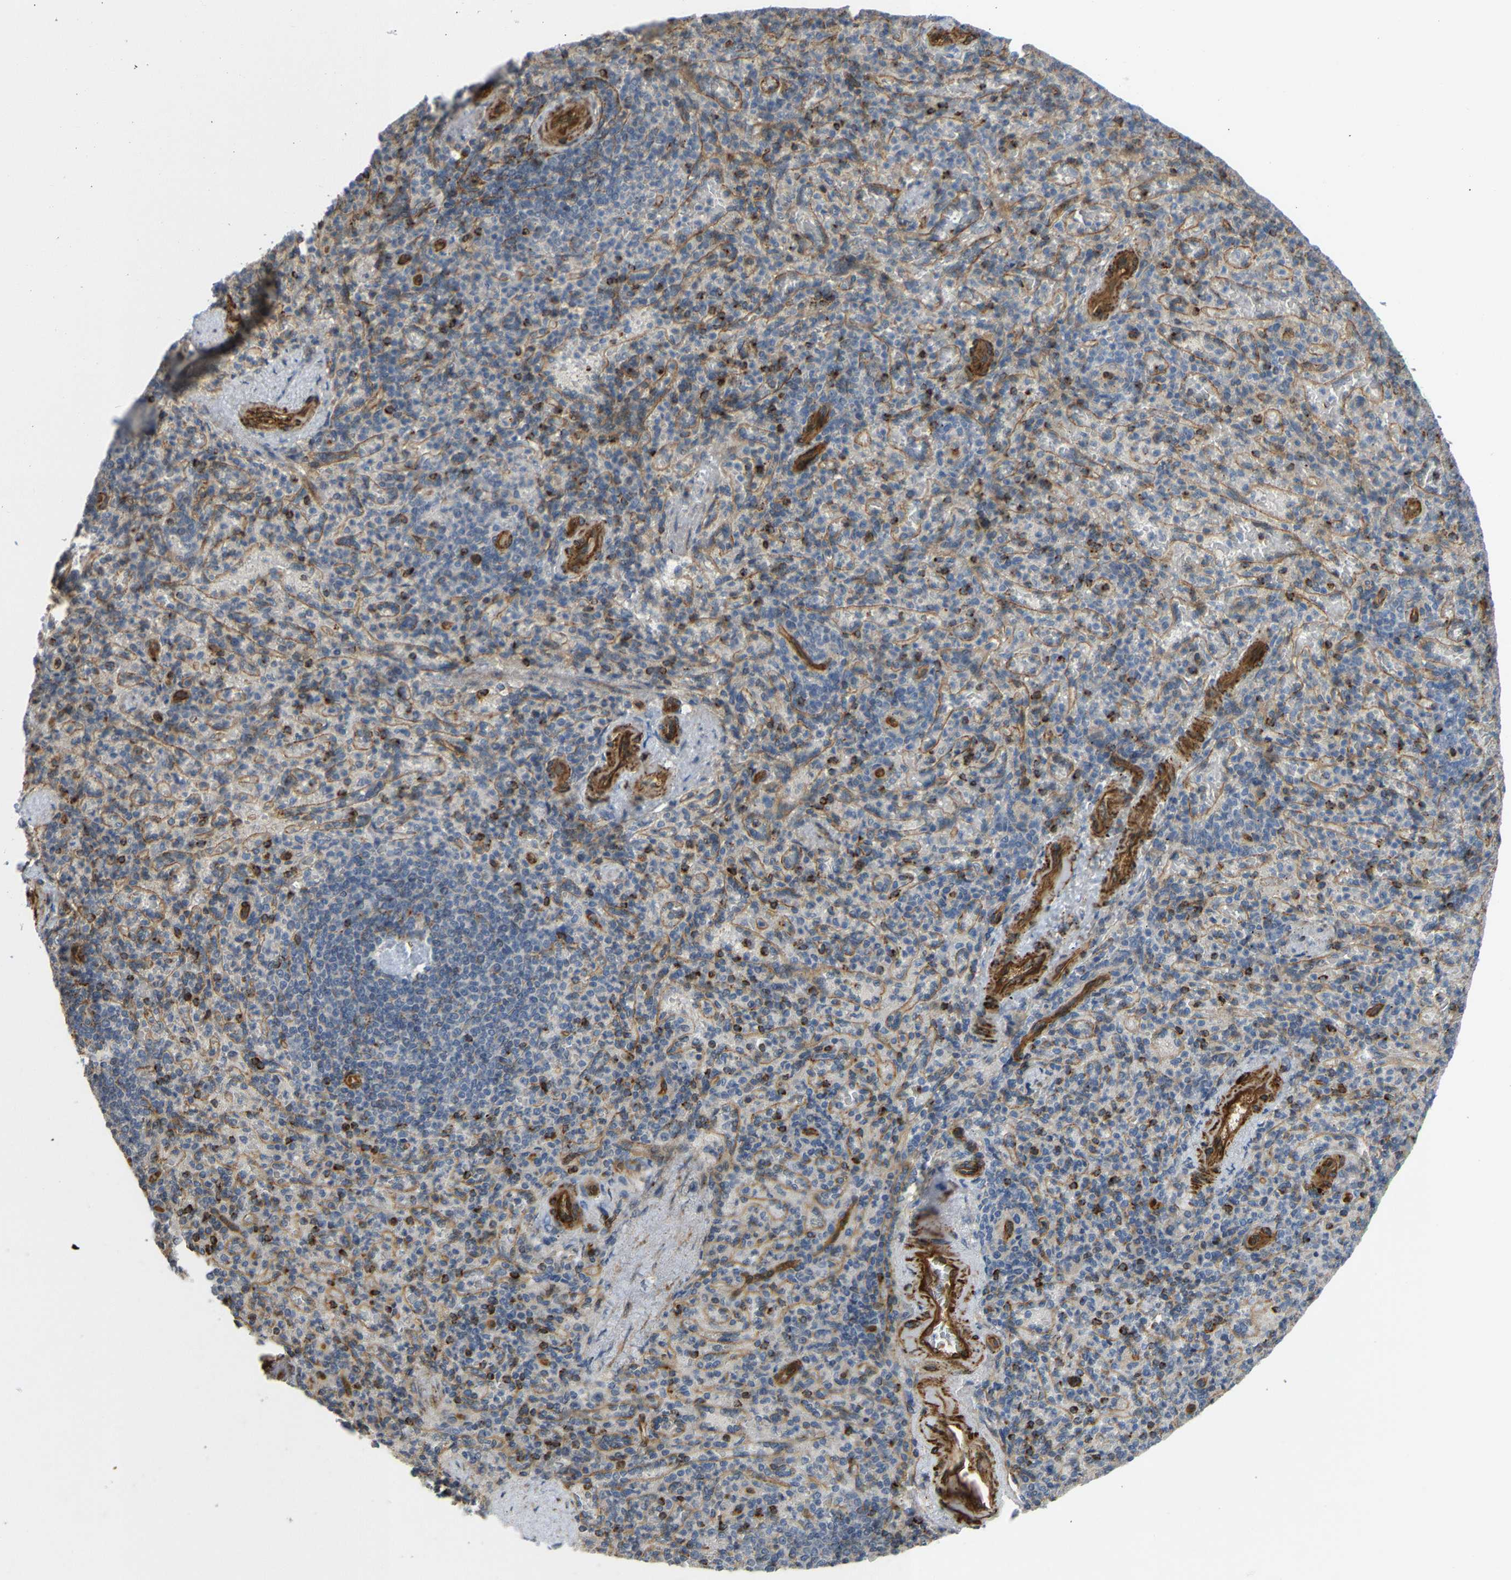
{"staining": {"intensity": "strong", "quantity": "25%-75%", "location": "cytoplasmic/membranous"}, "tissue": "spleen", "cell_type": "Cells in red pulp", "image_type": "normal", "snomed": [{"axis": "morphology", "description": "Normal tissue, NOS"}, {"axis": "topography", "description": "Spleen"}], "caption": "Immunohistochemical staining of normal human spleen shows 25%-75% levels of strong cytoplasmic/membranous protein positivity in about 25%-75% of cells in red pulp.", "gene": "KIAA1671", "patient": {"sex": "female", "age": 74}}